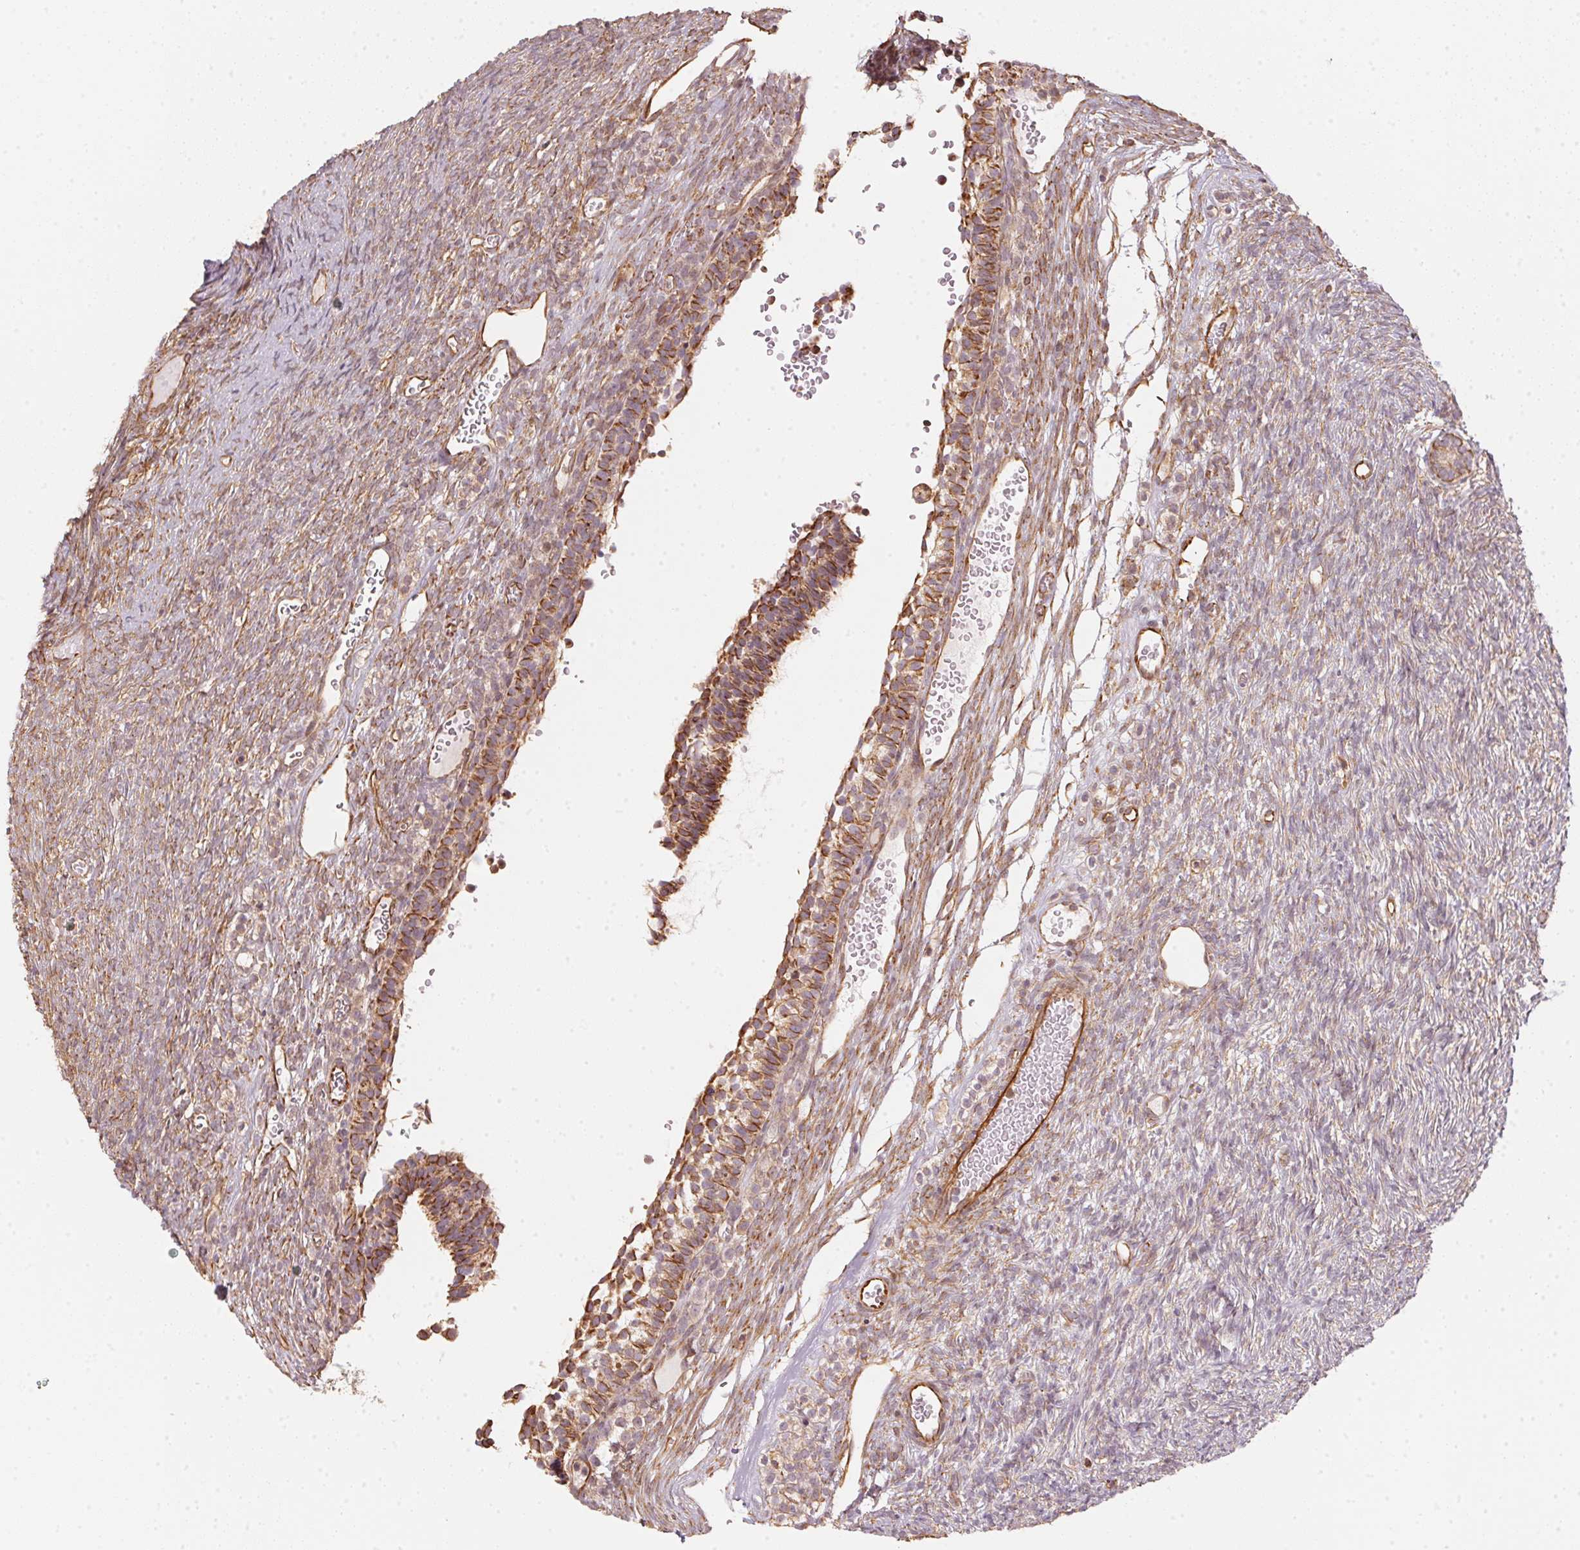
{"staining": {"intensity": "weak", "quantity": "25%-75%", "location": "cytoplasmic/membranous"}, "tissue": "ovary", "cell_type": "Ovarian stroma cells", "image_type": "normal", "snomed": [{"axis": "morphology", "description": "Normal tissue, NOS"}, {"axis": "topography", "description": "Ovary"}], "caption": "This is a histology image of immunohistochemistry staining of normal ovary, which shows weak staining in the cytoplasmic/membranous of ovarian stroma cells.", "gene": "FOXR2", "patient": {"sex": "female", "age": 34}}